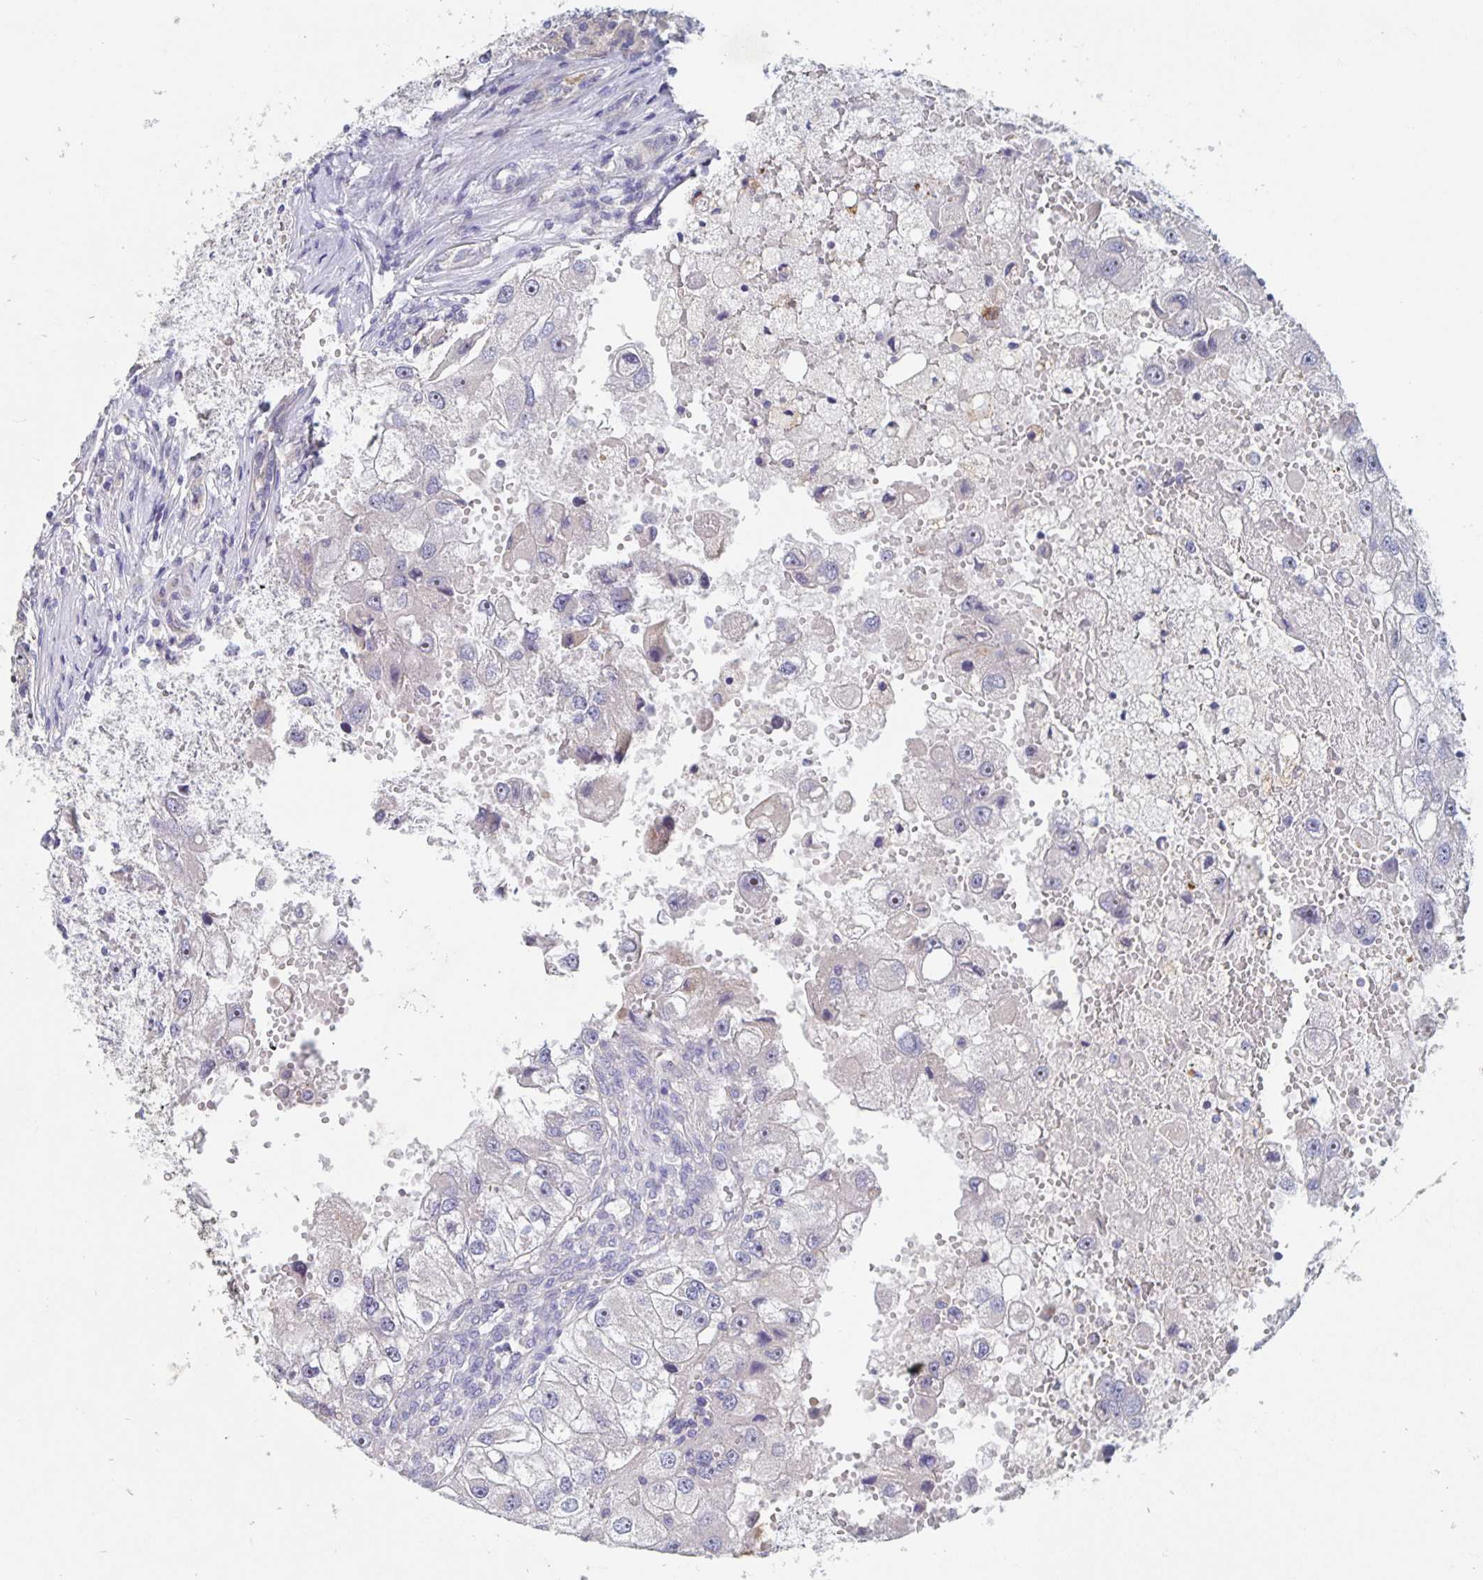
{"staining": {"intensity": "negative", "quantity": "none", "location": "none"}, "tissue": "renal cancer", "cell_type": "Tumor cells", "image_type": "cancer", "snomed": [{"axis": "morphology", "description": "Adenocarcinoma, NOS"}, {"axis": "topography", "description": "Kidney"}], "caption": "This is a photomicrograph of immunohistochemistry staining of renal adenocarcinoma, which shows no expression in tumor cells. Brightfield microscopy of immunohistochemistry (IHC) stained with DAB (brown) and hematoxylin (blue), captured at high magnification.", "gene": "CDC42BPG", "patient": {"sex": "male", "age": 63}}